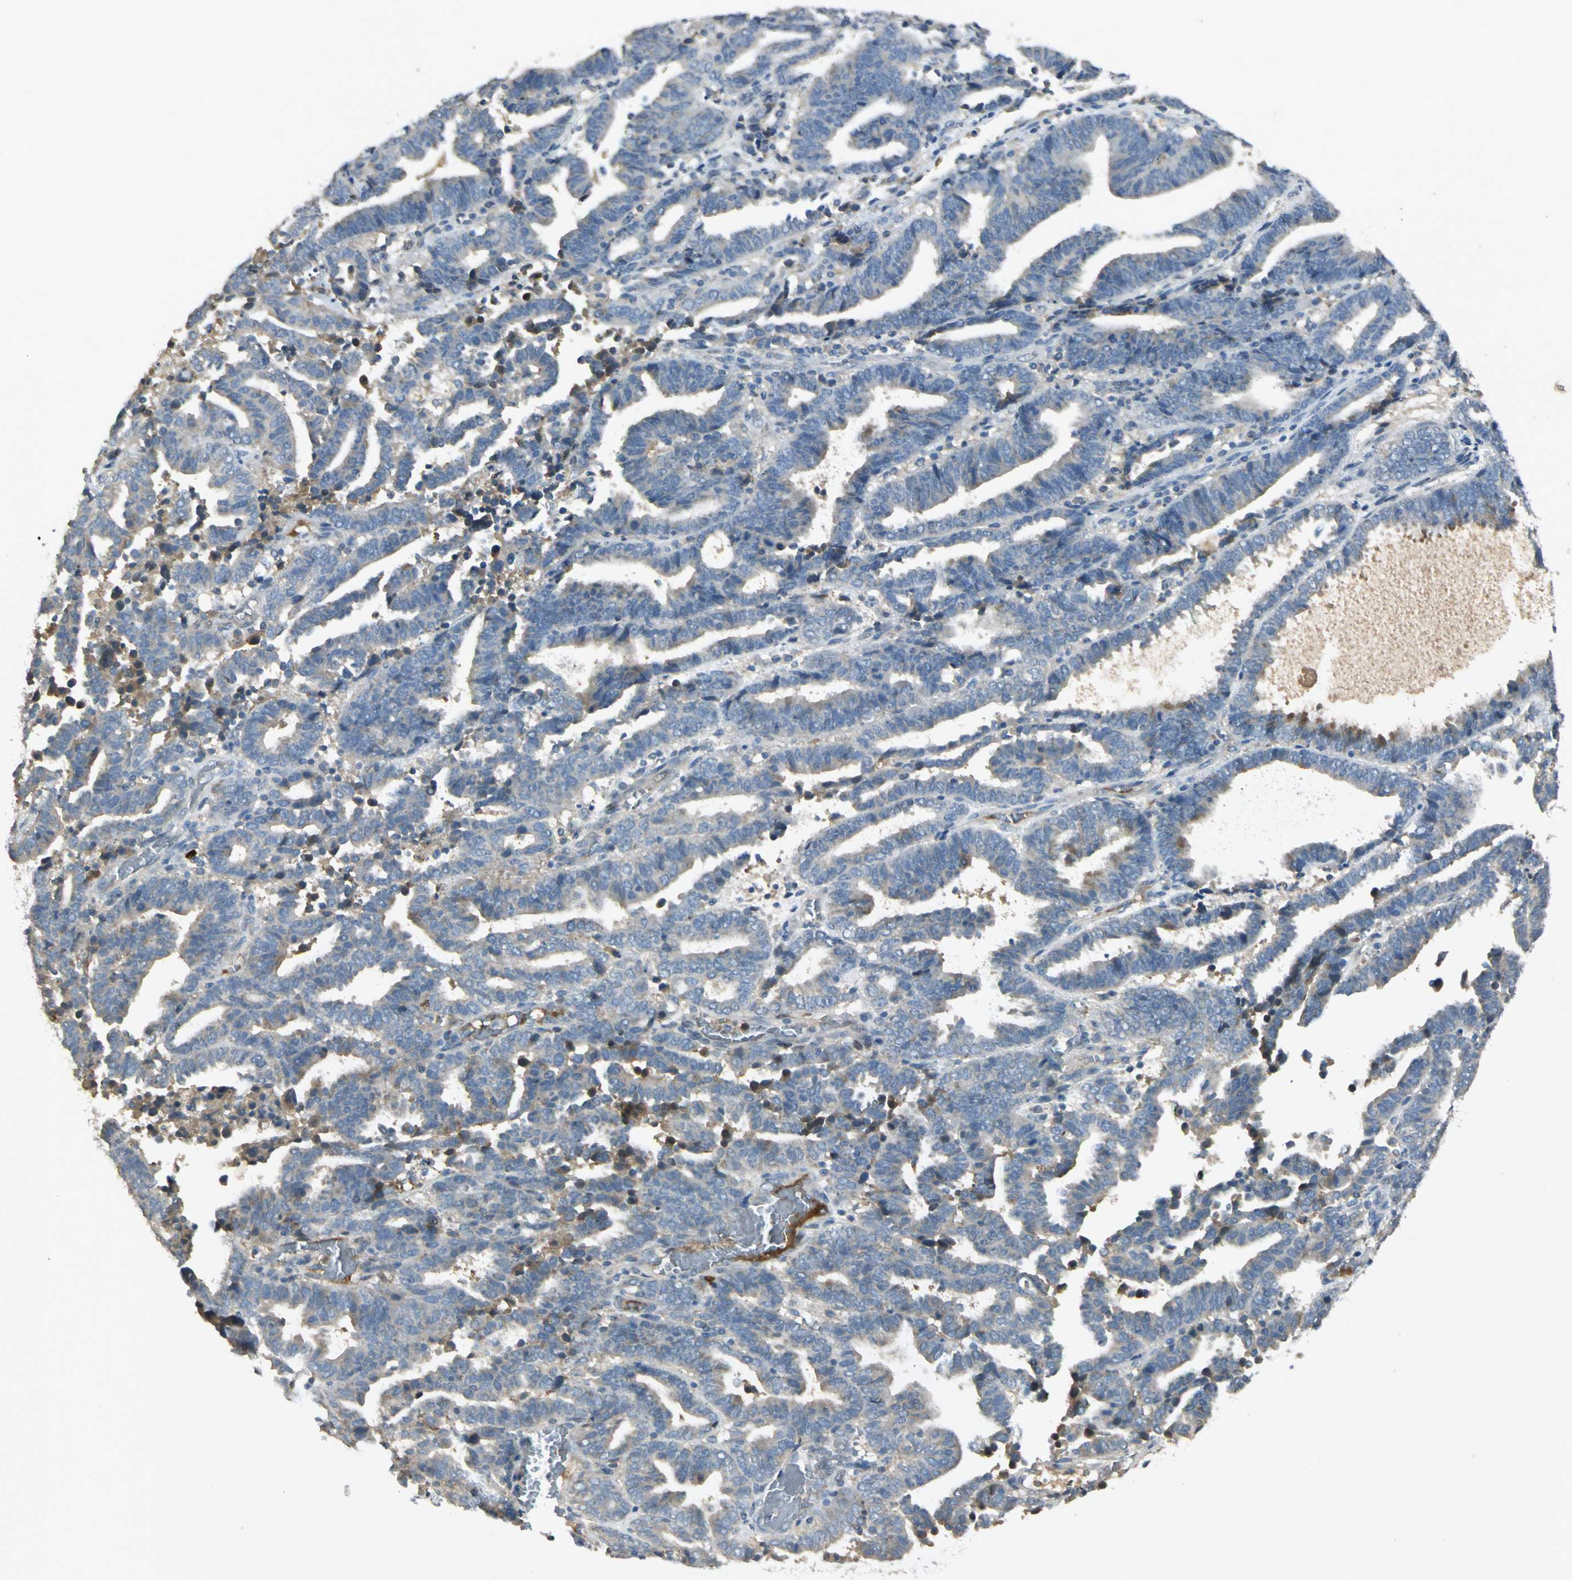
{"staining": {"intensity": "negative", "quantity": "none", "location": "none"}, "tissue": "endometrial cancer", "cell_type": "Tumor cells", "image_type": "cancer", "snomed": [{"axis": "morphology", "description": "Adenocarcinoma, NOS"}, {"axis": "topography", "description": "Uterus"}], "caption": "High magnification brightfield microscopy of endometrial cancer (adenocarcinoma) stained with DAB (3,3'-diaminobenzidine) (brown) and counterstained with hematoxylin (blue): tumor cells show no significant expression.", "gene": "PROC", "patient": {"sex": "female", "age": 83}}